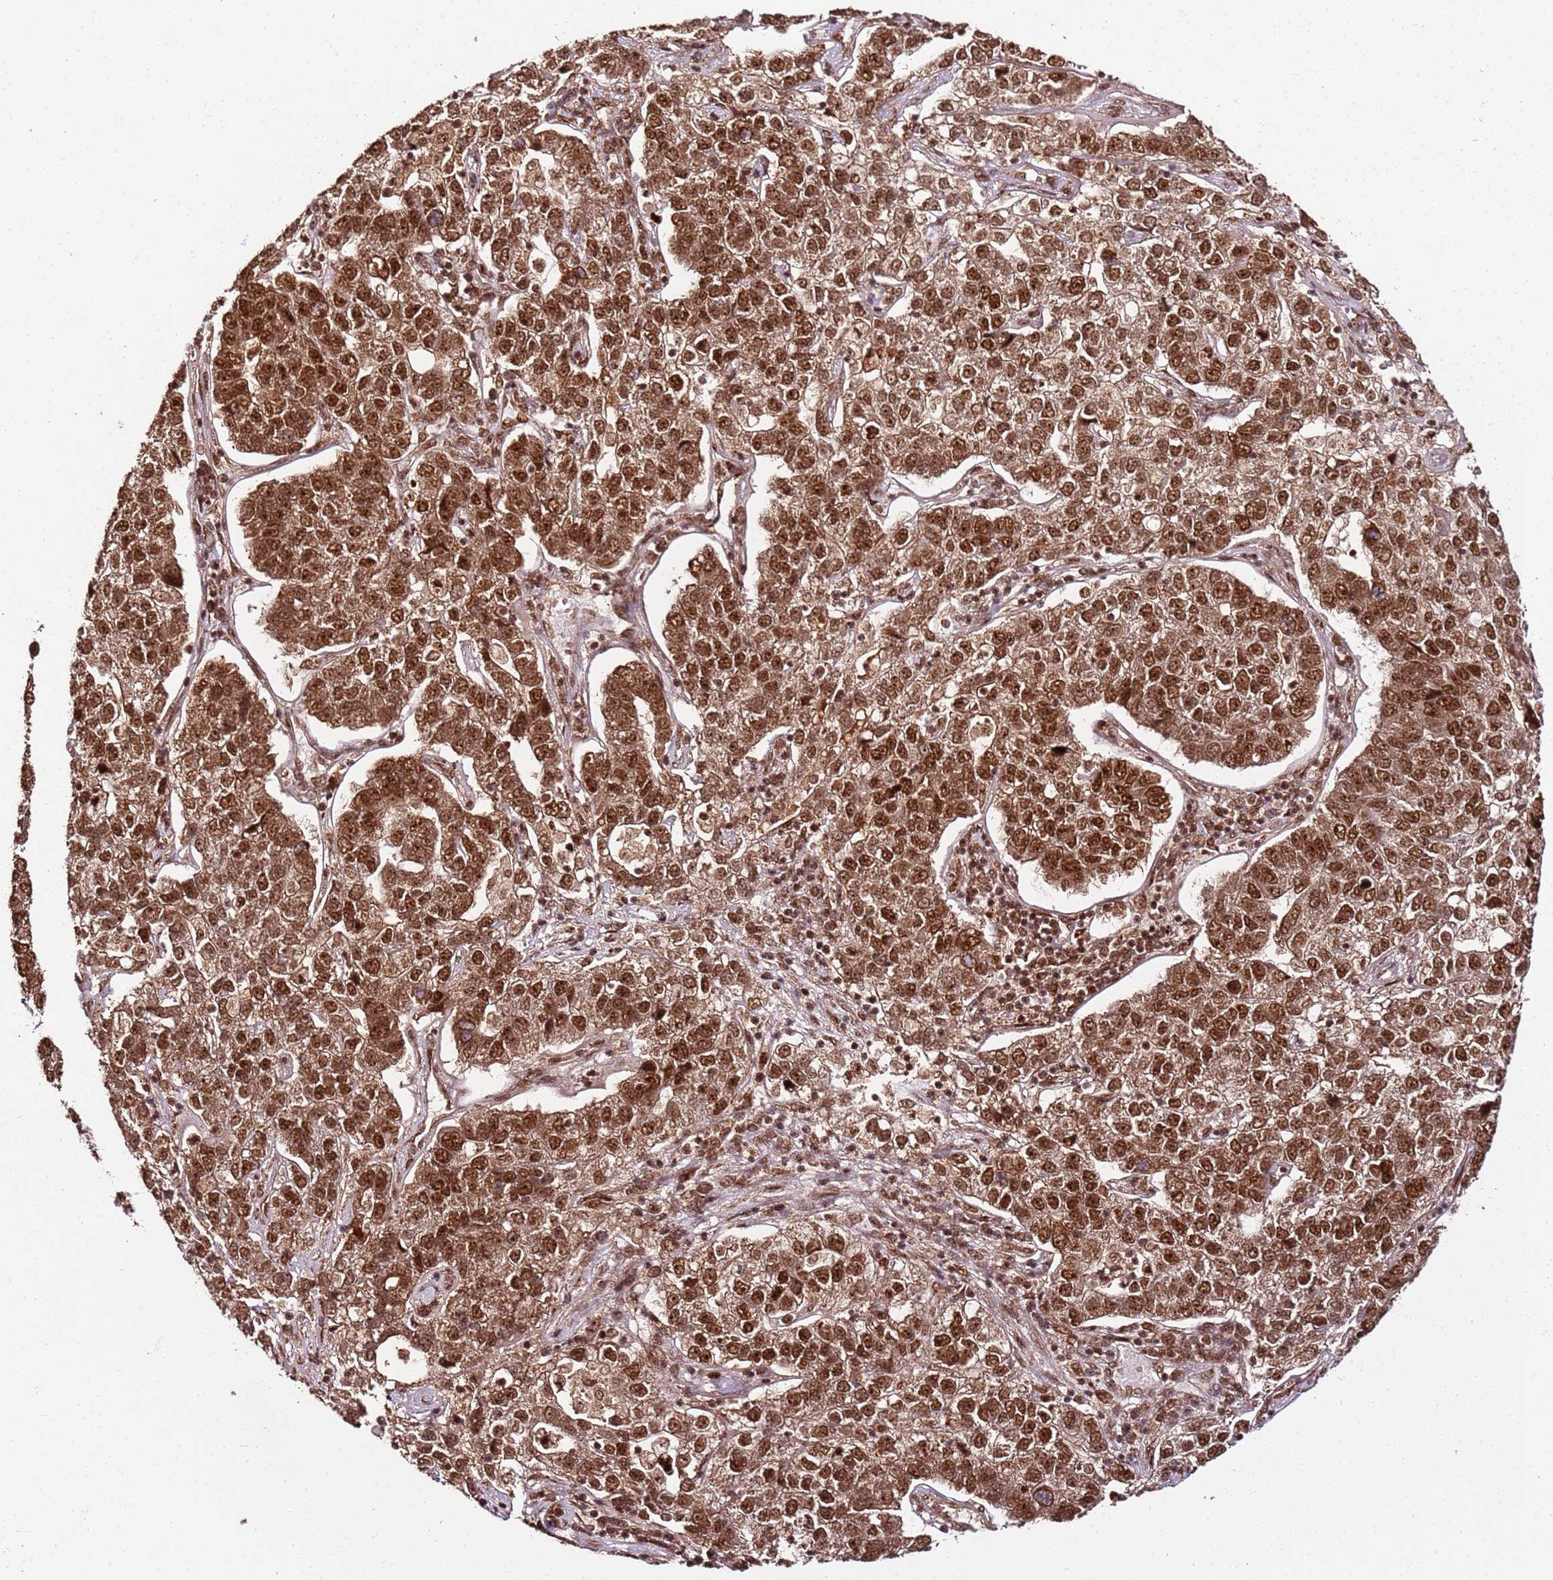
{"staining": {"intensity": "strong", "quantity": ">75%", "location": "nuclear"}, "tissue": "pancreatic cancer", "cell_type": "Tumor cells", "image_type": "cancer", "snomed": [{"axis": "morphology", "description": "Adenocarcinoma, NOS"}, {"axis": "topography", "description": "Pancreas"}], "caption": "Protein expression by immunohistochemistry (IHC) demonstrates strong nuclear positivity in approximately >75% of tumor cells in pancreatic cancer.", "gene": "XRN2", "patient": {"sex": "female", "age": 61}}